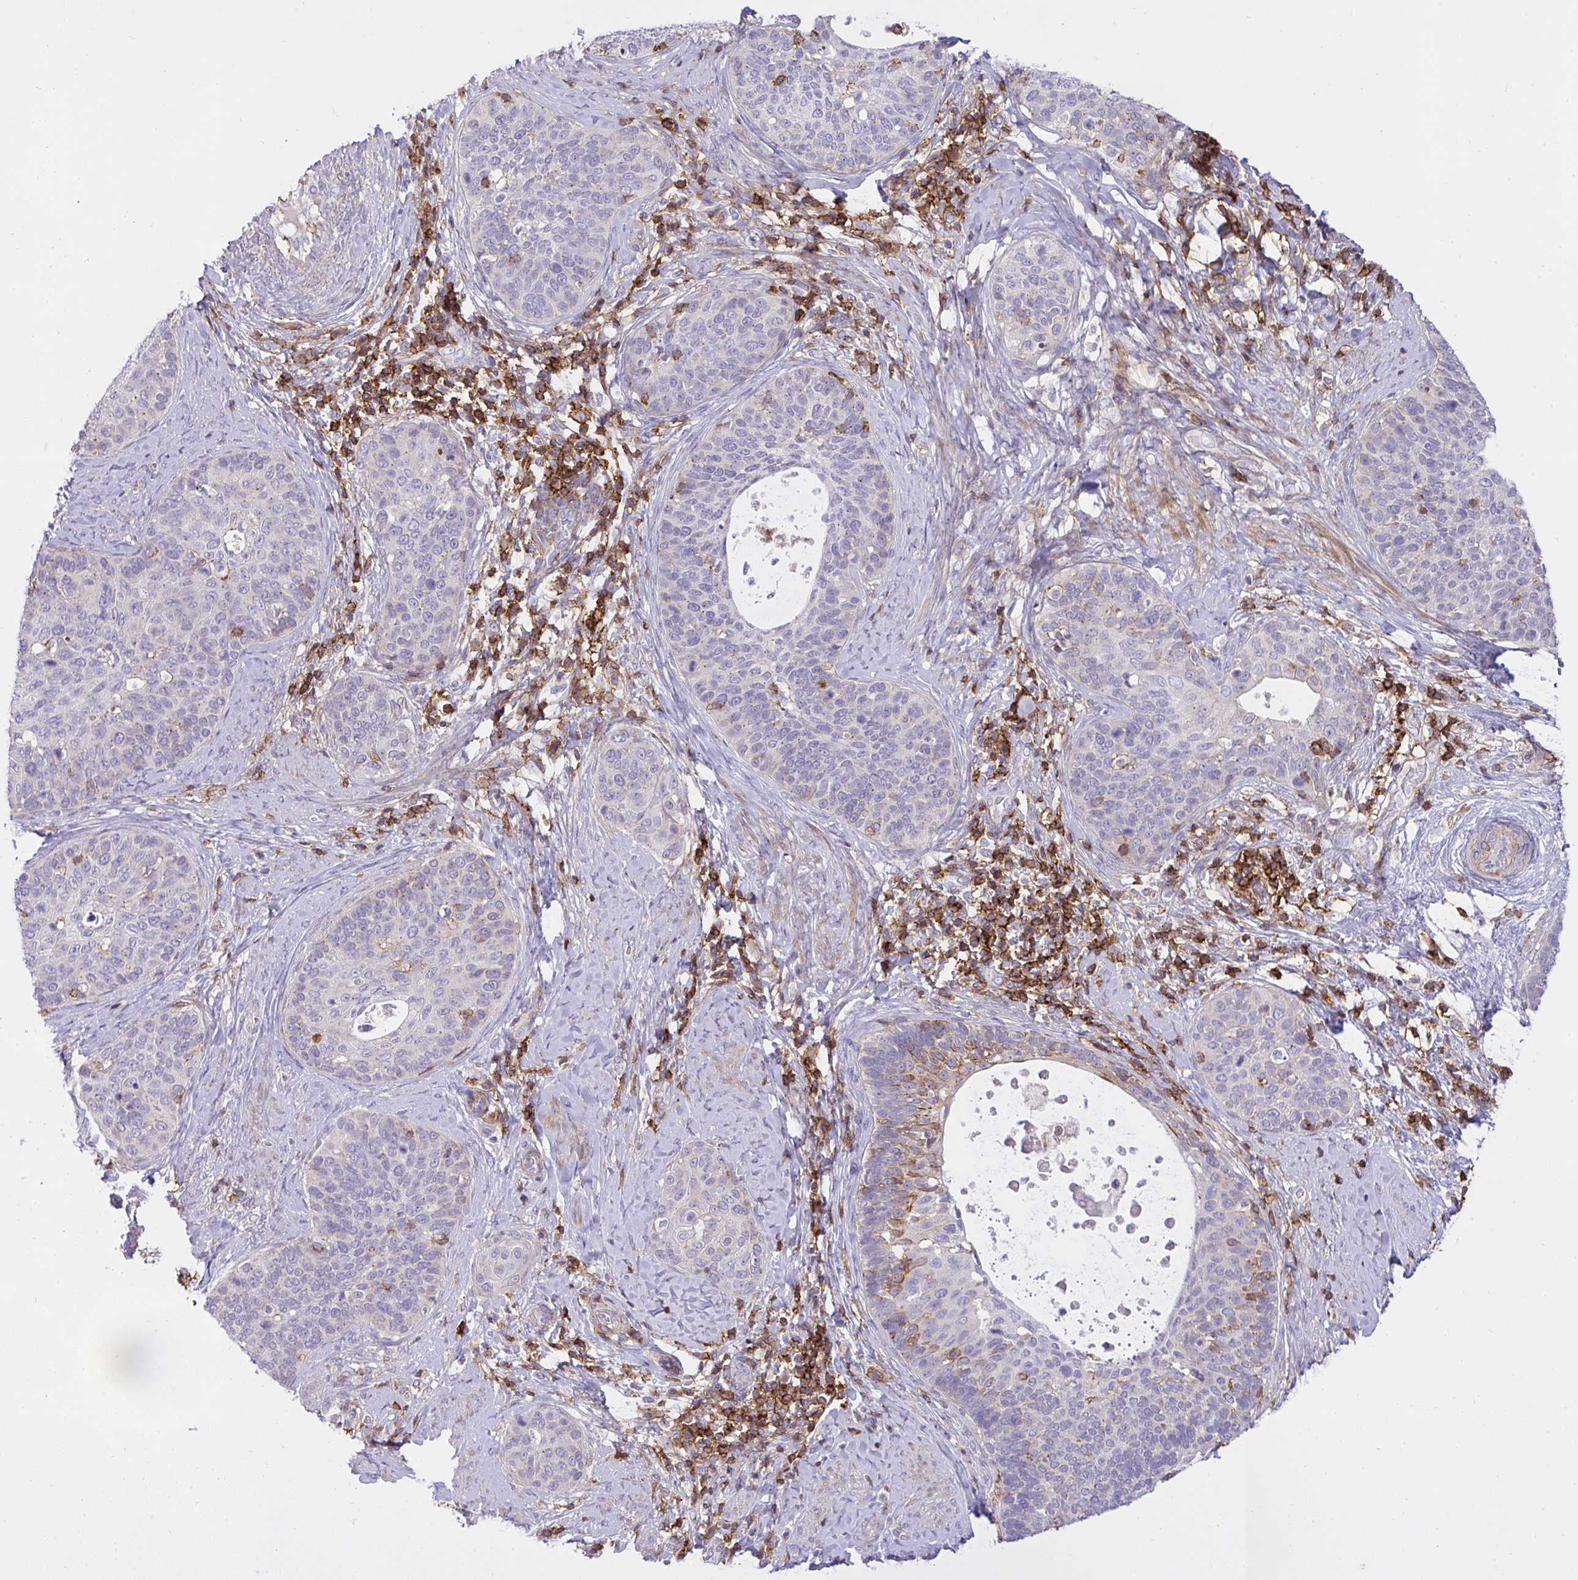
{"staining": {"intensity": "moderate", "quantity": "<25%", "location": "cytoplasmic/membranous"}, "tissue": "cervical cancer", "cell_type": "Tumor cells", "image_type": "cancer", "snomed": [{"axis": "morphology", "description": "Squamous cell carcinoma, NOS"}, {"axis": "topography", "description": "Cervix"}], "caption": "Immunohistochemistry (IHC) staining of cervical cancer, which displays low levels of moderate cytoplasmic/membranous expression in approximately <25% of tumor cells indicating moderate cytoplasmic/membranous protein expression. The staining was performed using DAB (3,3'-diaminobenzidine) (brown) for protein detection and nuclei were counterstained in hematoxylin (blue).", "gene": "ERI1", "patient": {"sex": "female", "age": 69}}